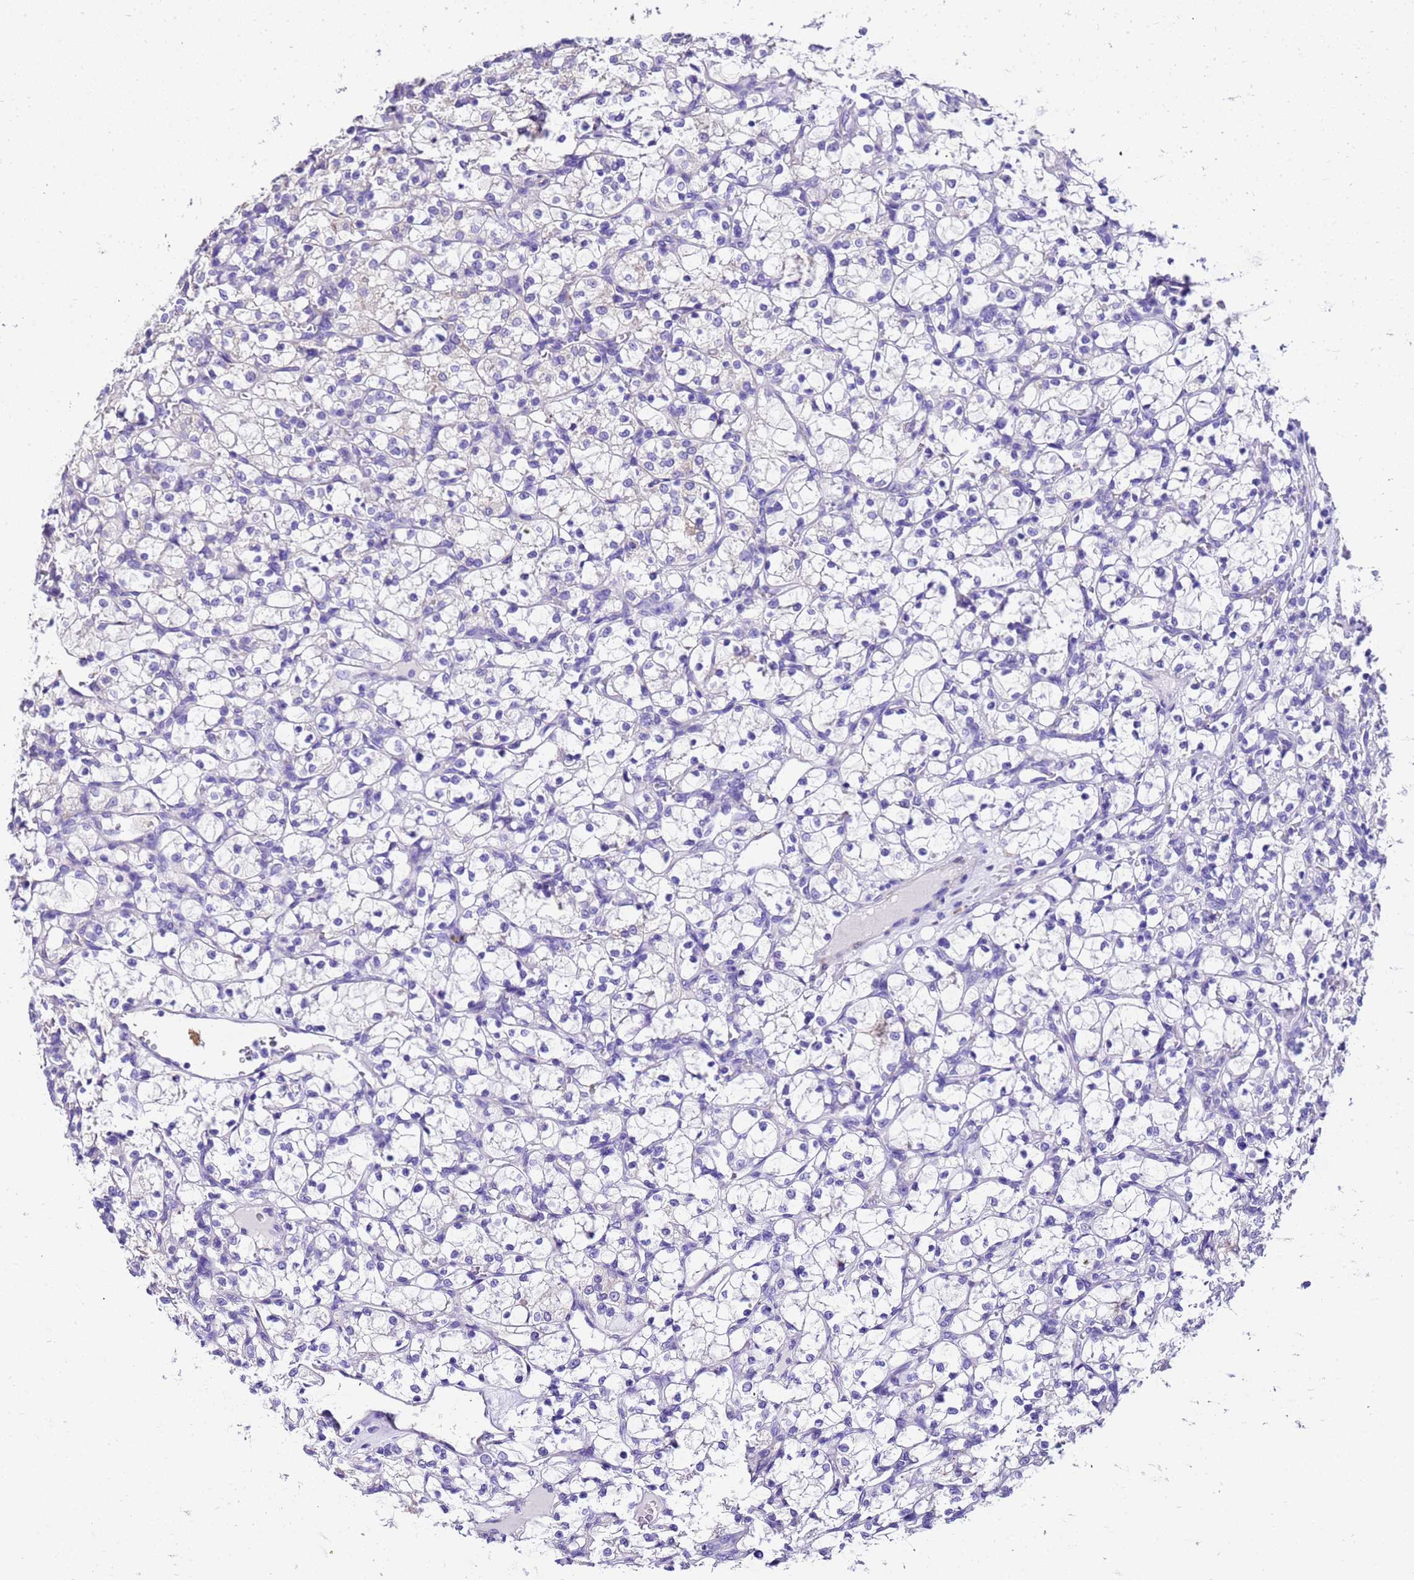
{"staining": {"intensity": "negative", "quantity": "none", "location": "none"}, "tissue": "renal cancer", "cell_type": "Tumor cells", "image_type": "cancer", "snomed": [{"axis": "morphology", "description": "Adenocarcinoma, NOS"}, {"axis": "topography", "description": "Kidney"}], "caption": "DAB (3,3'-diaminobenzidine) immunohistochemical staining of renal adenocarcinoma reveals no significant staining in tumor cells.", "gene": "HSPB6", "patient": {"sex": "female", "age": 69}}